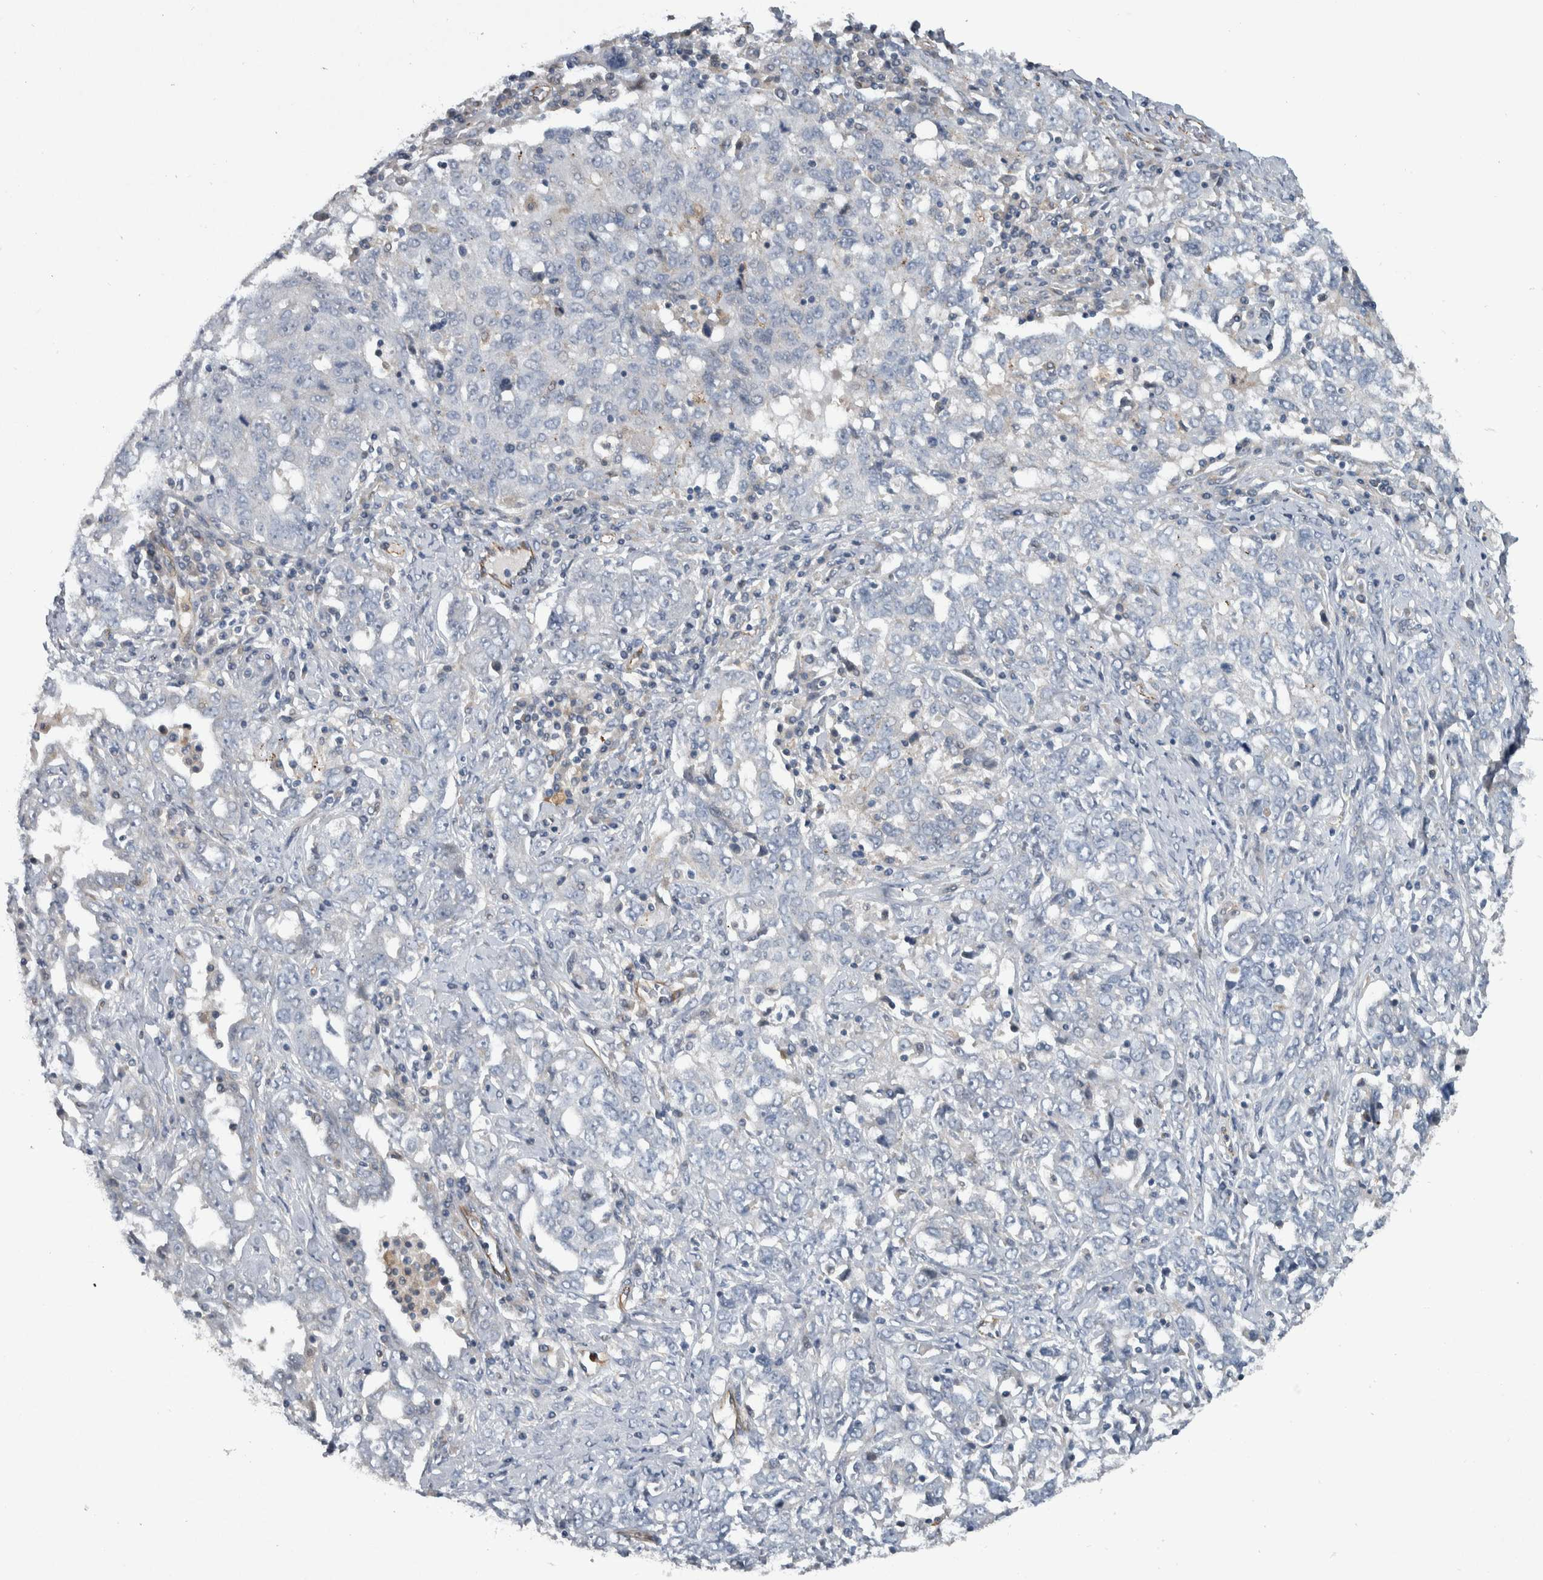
{"staining": {"intensity": "negative", "quantity": "none", "location": "none"}, "tissue": "ovarian cancer", "cell_type": "Tumor cells", "image_type": "cancer", "snomed": [{"axis": "morphology", "description": "Carcinoma, endometroid"}, {"axis": "topography", "description": "Ovary"}], "caption": "A photomicrograph of human ovarian endometroid carcinoma is negative for staining in tumor cells.", "gene": "NT5C2", "patient": {"sex": "female", "age": 62}}